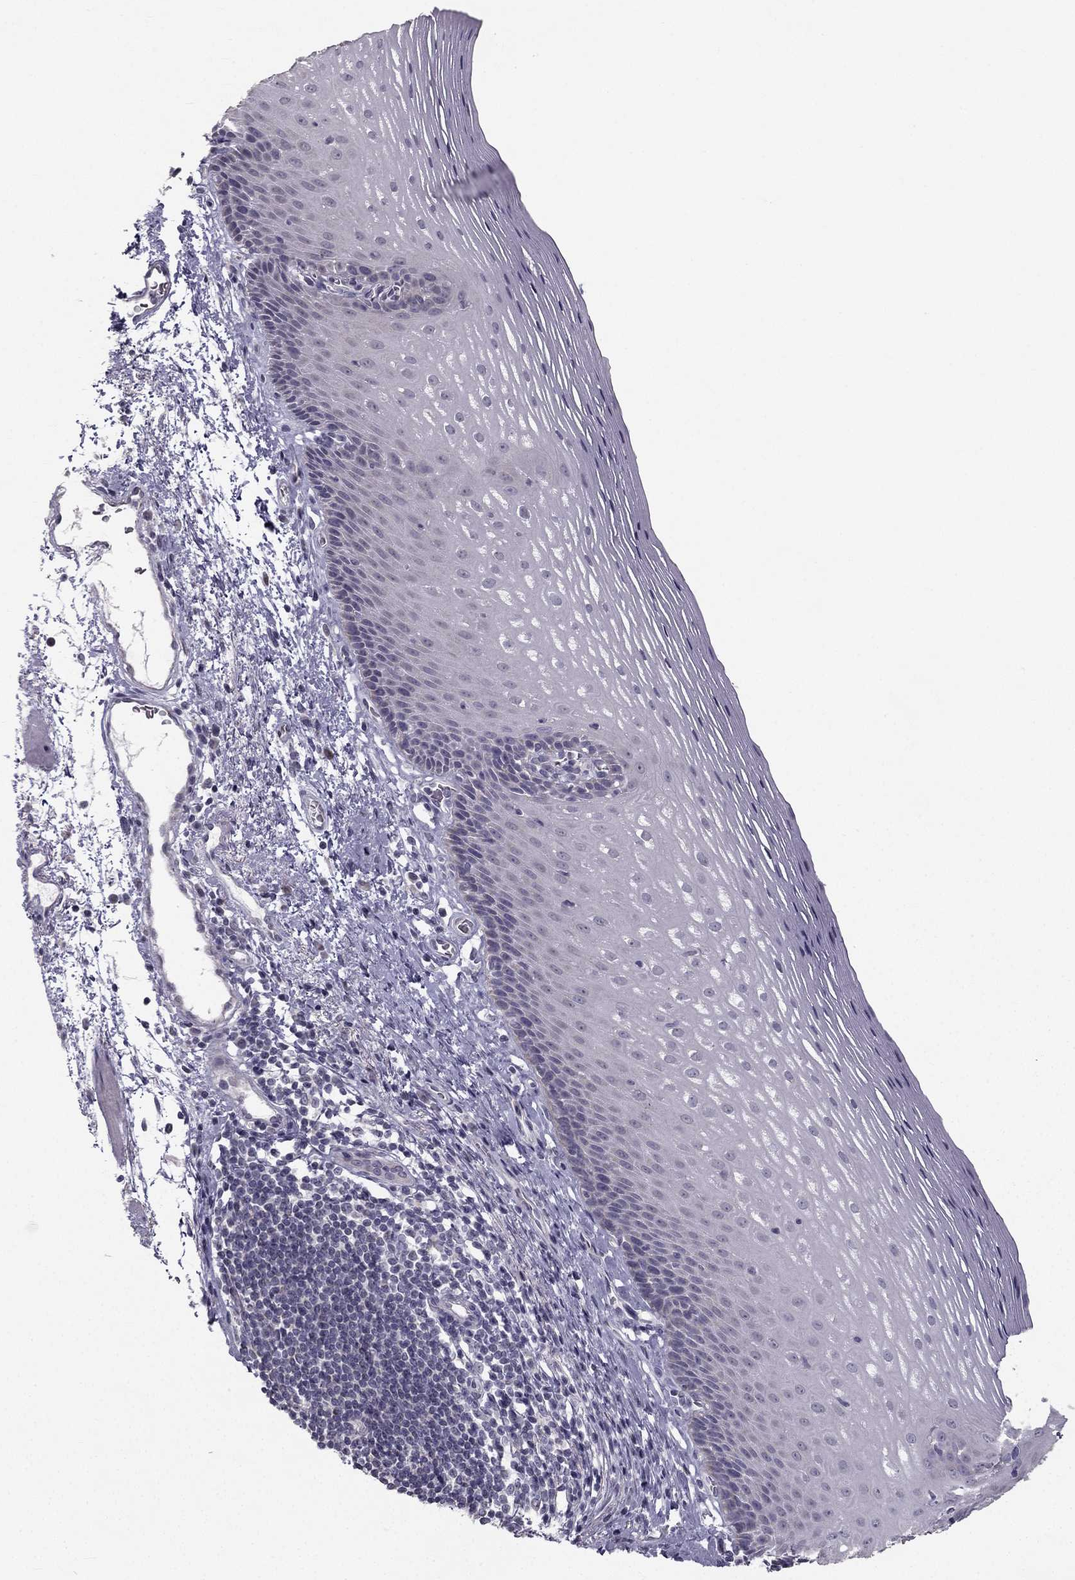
{"staining": {"intensity": "negative", "quantity": "none", "location": "none"}, "tissue": "esophagus", "cell_type": "Squamous epithelial cells", "image_type": "normal", "snomed": [{"axis": "morphology", "description": "Normal tissue, NOS"}, {"axis": "topography", "description": "Esophagus"}], "caption": "The IHC image has no significant expression in squamous epithelial cells of esophagus. (DAB IHC, high magnification).", "gene": "C5orf49", "patient": {"sex": "male", "age": 76}}